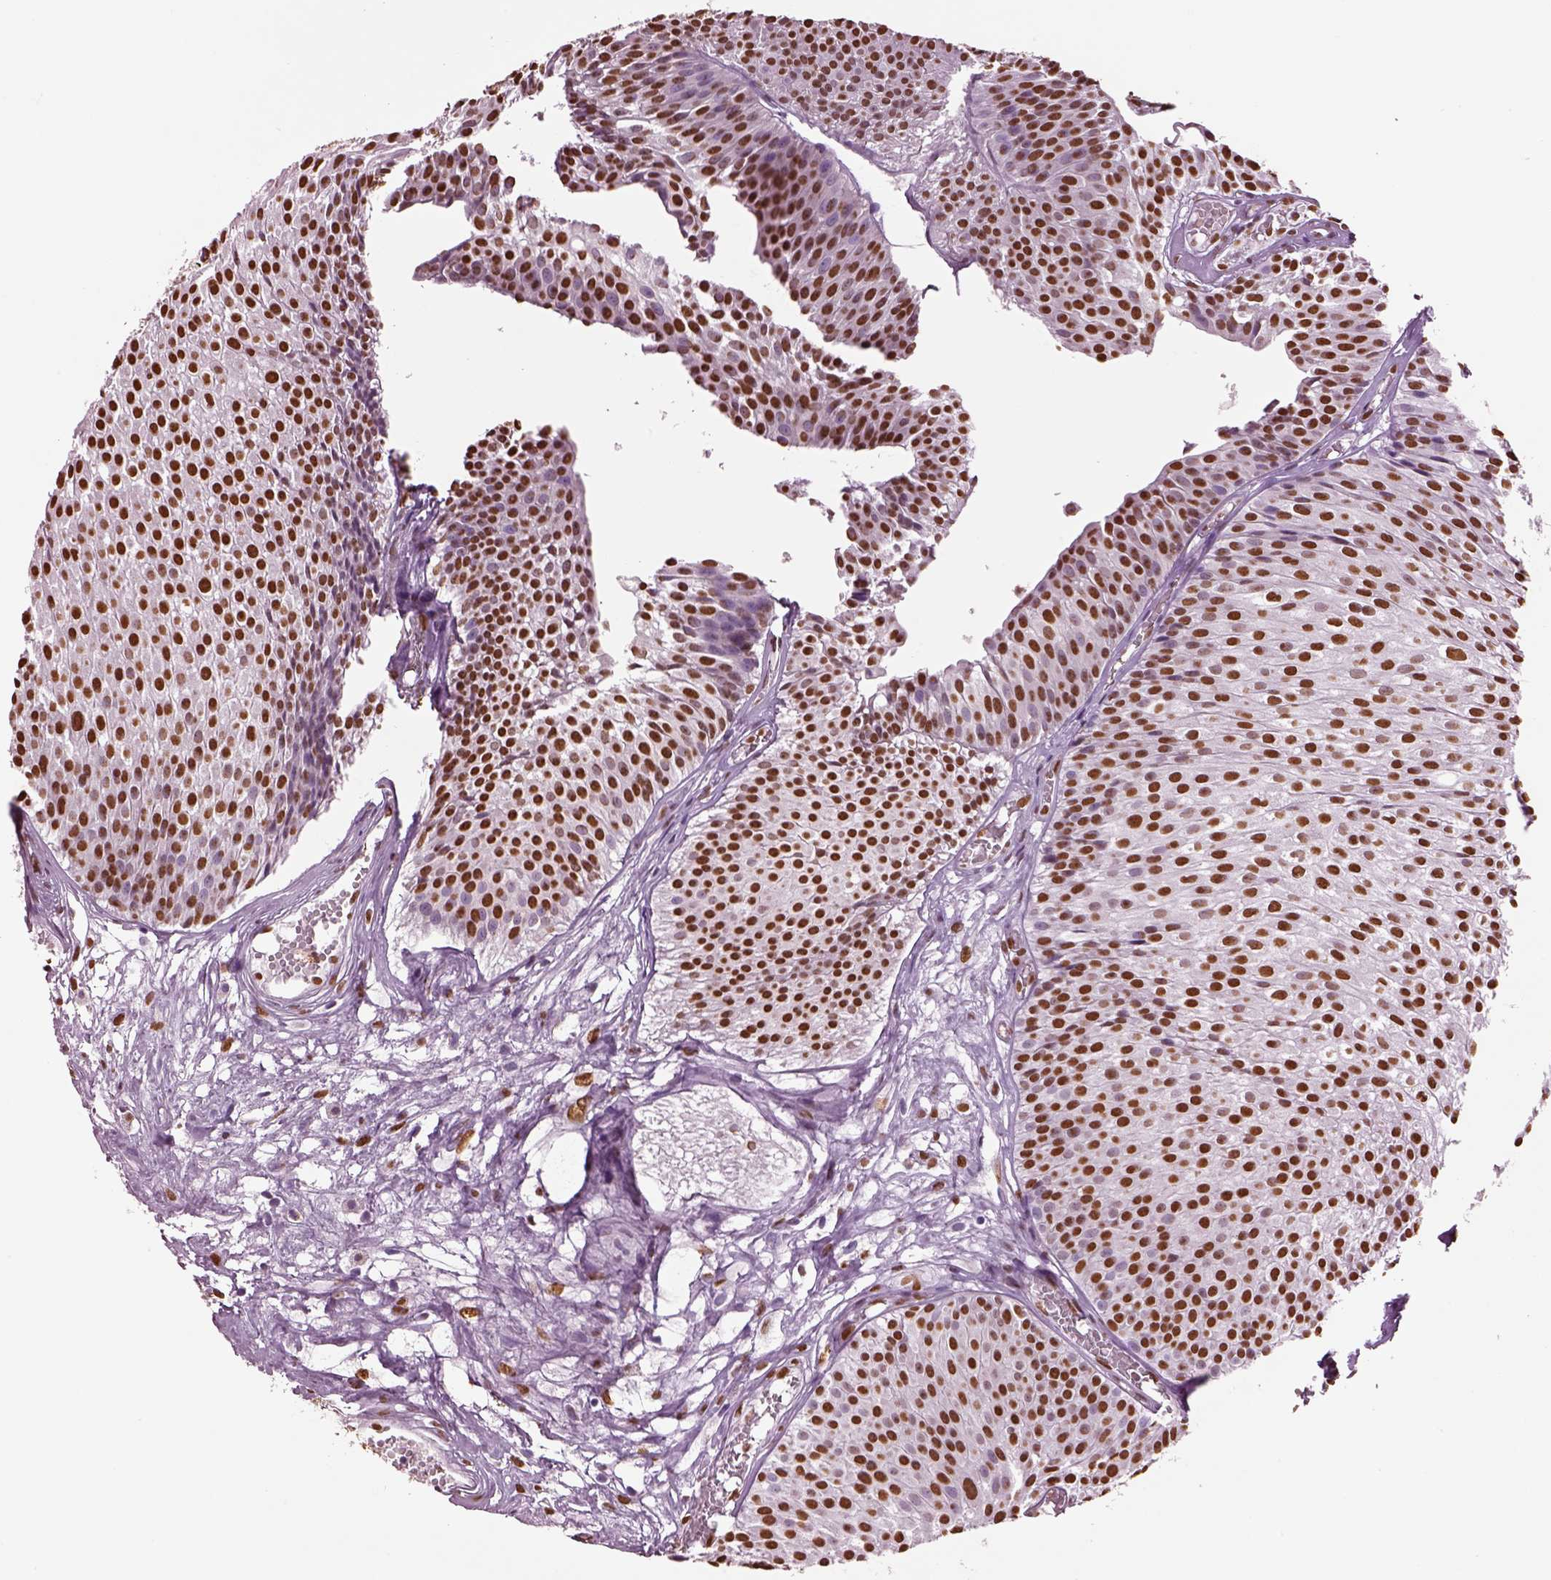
{"staining": {"intensity": "strong", "quantity": ">75%", "location": "nuclear"}, "tissue": "urothelial cancer", "cell_type": "Tumor cells", "image_type": "cancer", "snomed": [{"axis": "morphology", "description": "Urothelial carcinoma, Low grade"}, {"axis": "topography", "description": "Urinary bladder"}], "caption": "High-magnification brightfield microscopy of urothelial carcinoma (low-grade) stained with DAB (brown) and counterstained with hematoxylin (blue). tumor cells exhibit strong nuclear positivity is appreciated in about>75% of cells.", "gene": "DDX3X", "patient": {"sex": "male", "age": 63}}